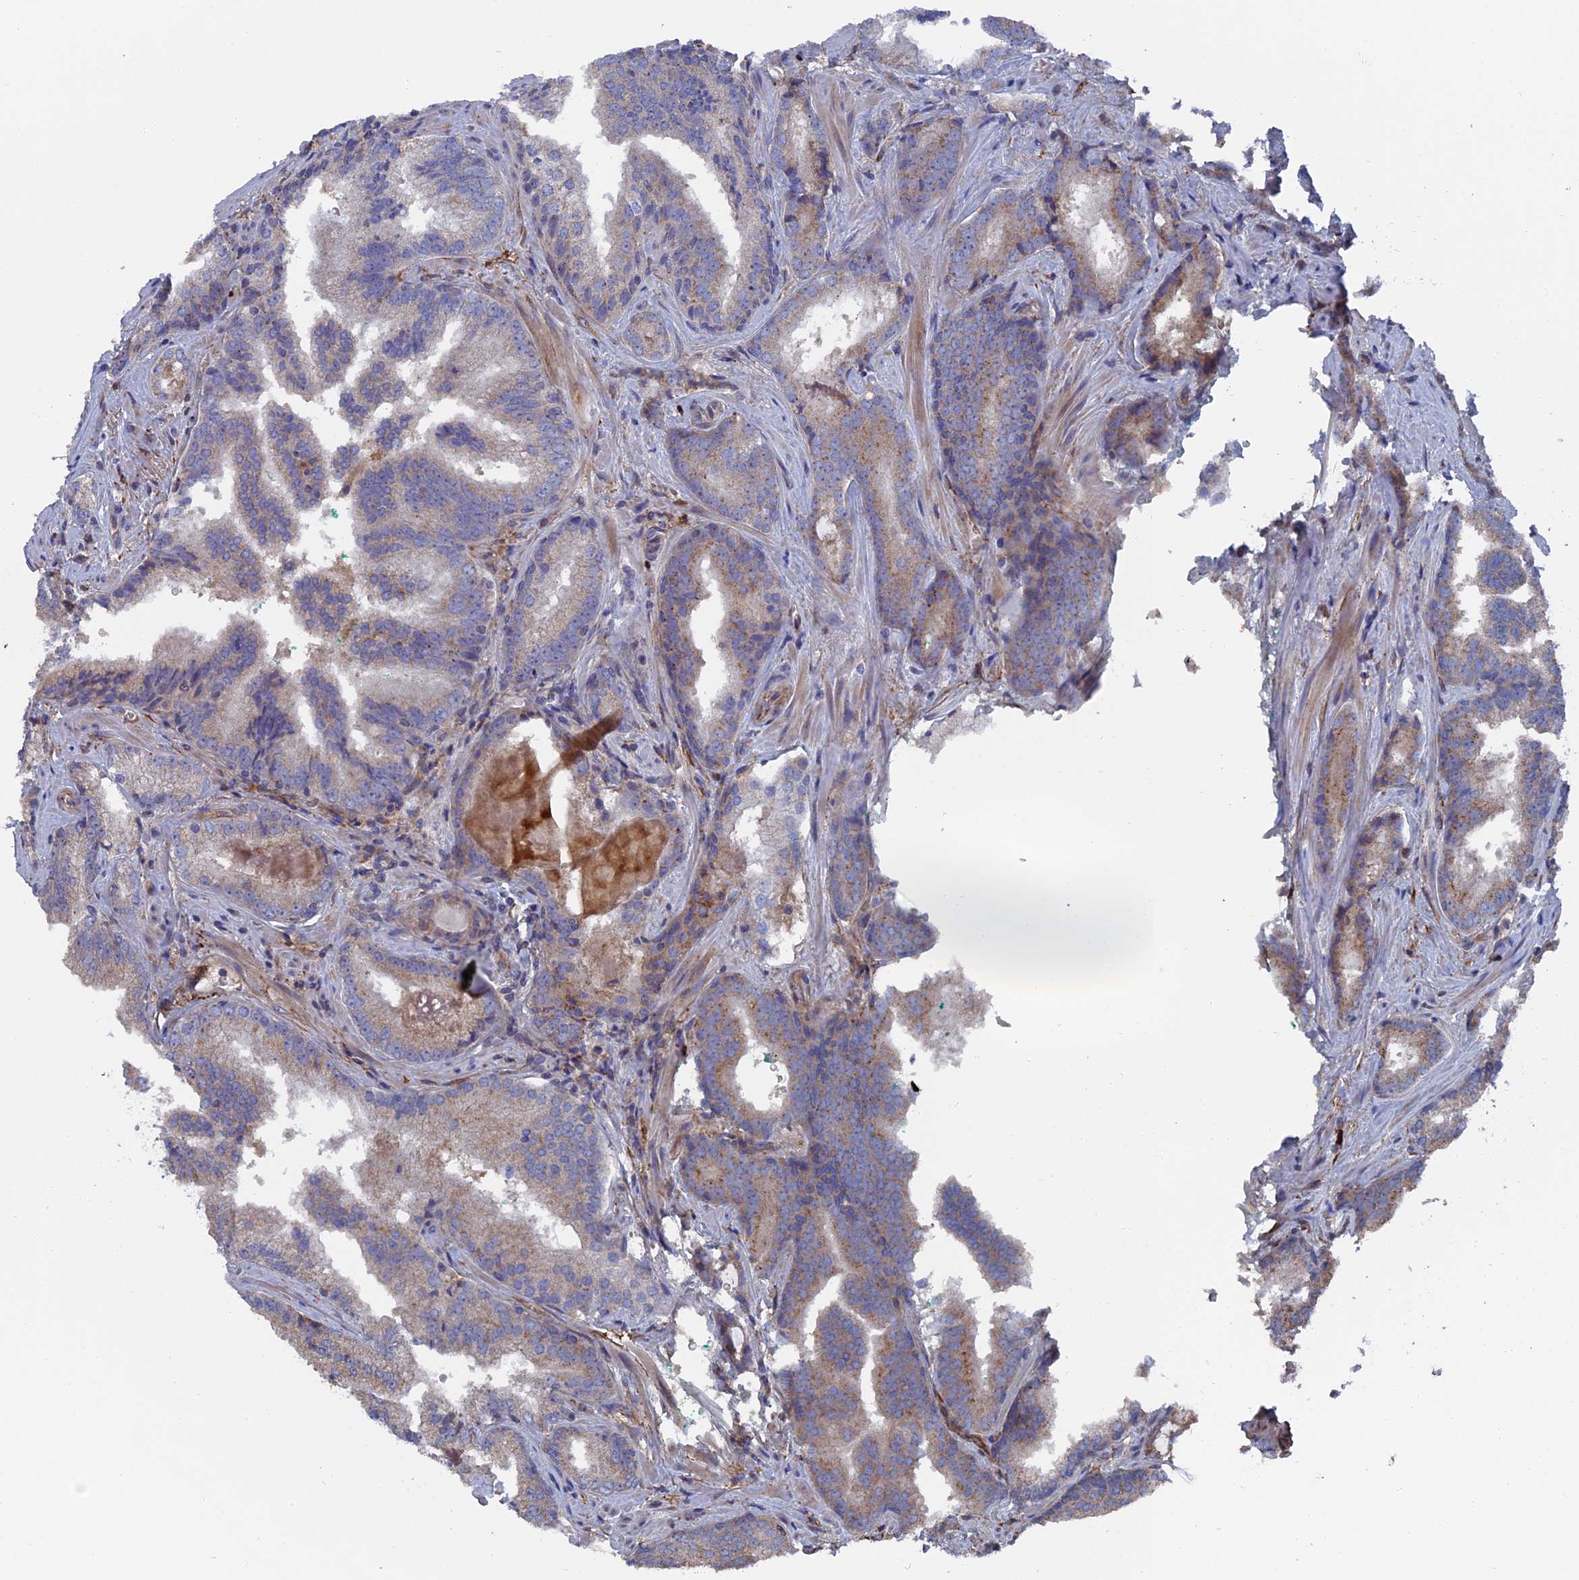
{"staining": {"intensity": "moderate", "quantity": "<25%", "location": "cytoplasmic/membranous"}, "tissue": "prostate cancer", "cell_type": "Tumor cells", "image_type": "cancer", "snomed": [{"axis": "morphology", "description": "Adenocarcinoma, High grade"}, {"axis": "topography", "description": "Prostate"}], "caption": "Prostate cancer (adenocarcinoma (high-grade)) was stained to show a protein in brown. There is low levels of moderate cytoplasmic/membranous positivity in approximately <25% of tumor cells.", "gene": "SMG9", "patient": {"sex": "male", "age": 63}}